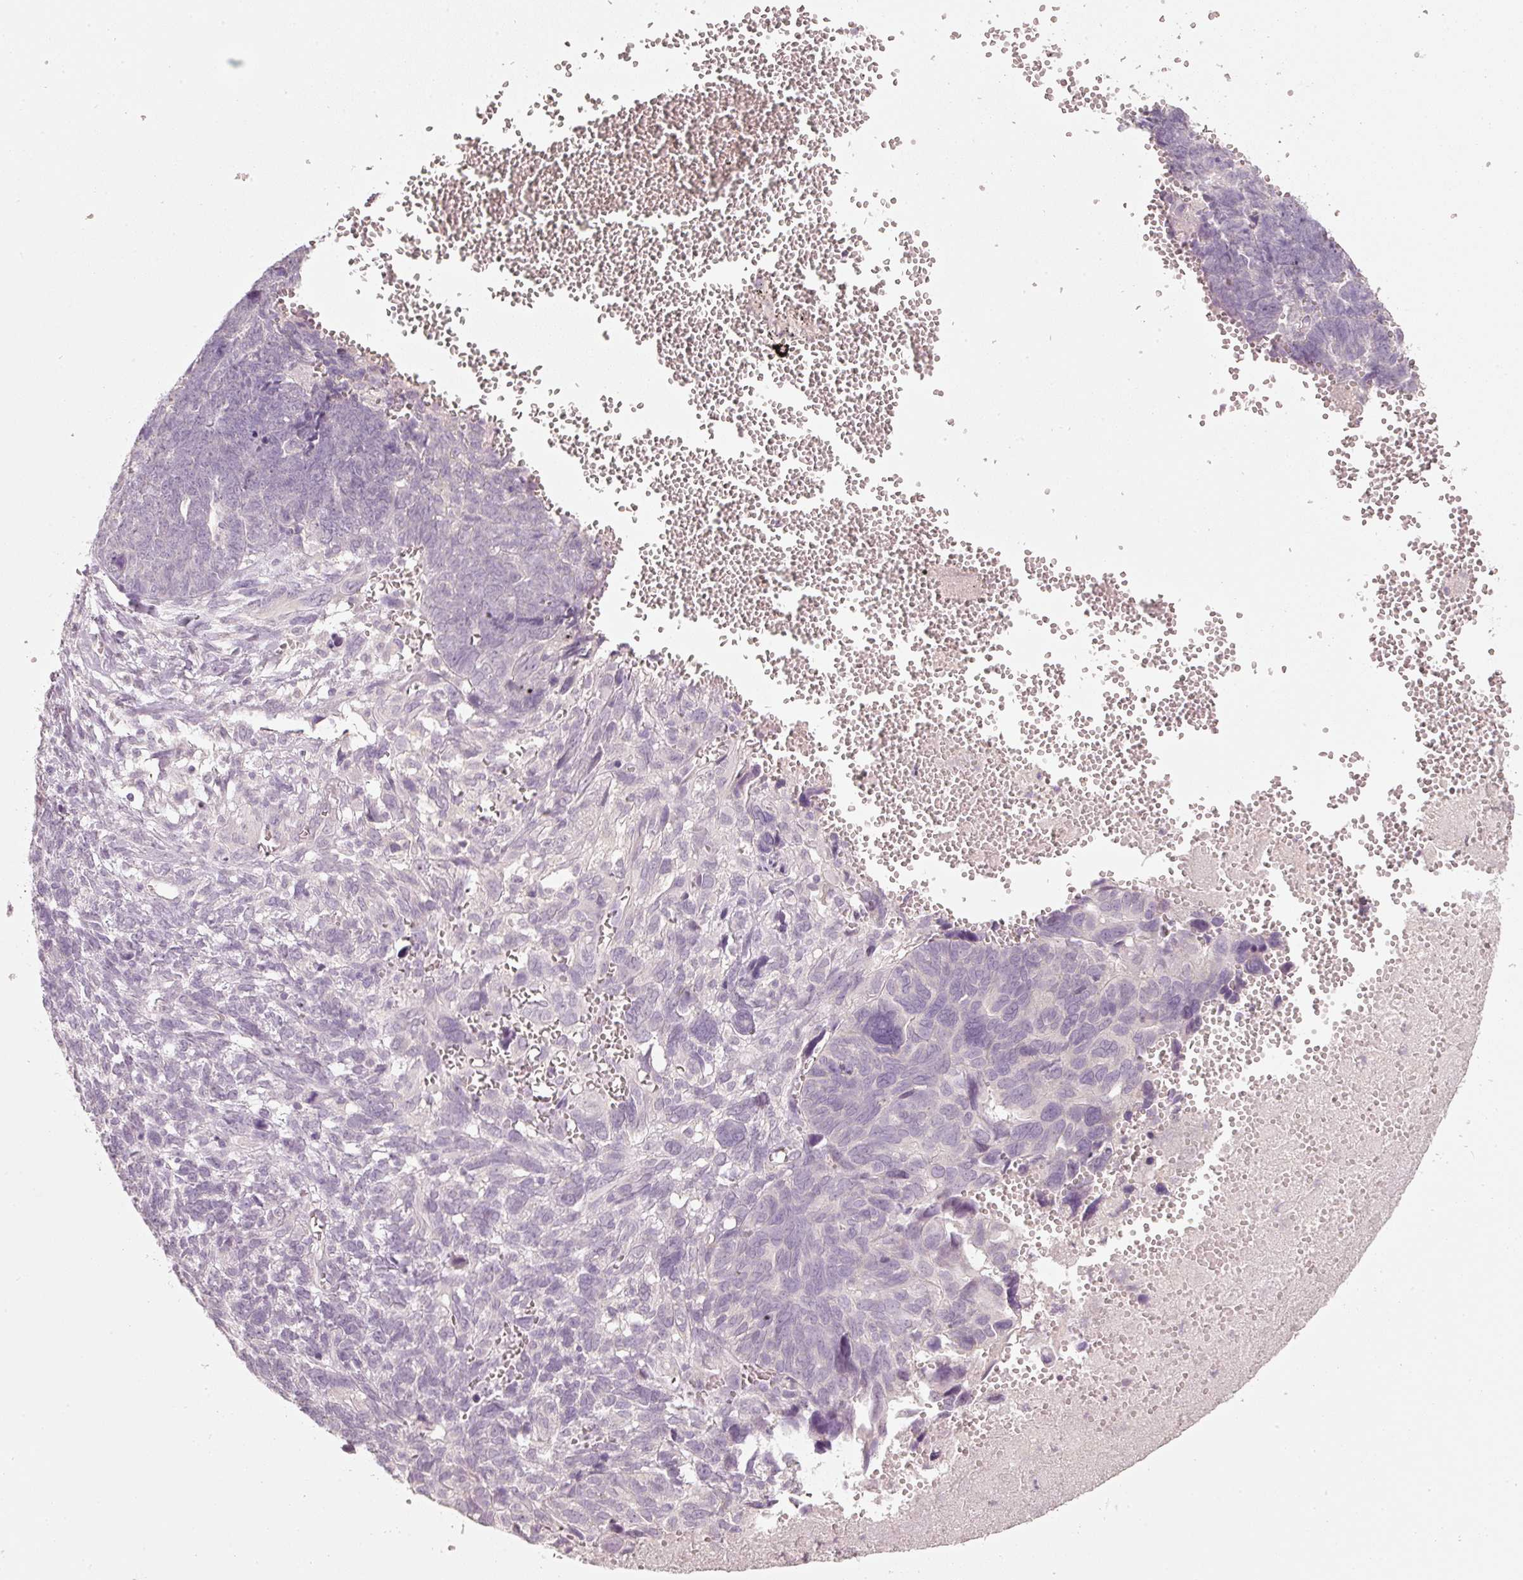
{"staining": {"intensity": "negative", "quantity": "none", "location": "none"}, "tissue": "ovarian cancer", "cell_type": "Tumor cells", "image_type": "cancer", "snomed": [{"axis": "morphology", "description": "Cystadenocarcinoma, serous, NOS"}, {"axis": "topography", "description": "Ovary"}], "caption": "Immunohistochemistry histopathology image of human ovarian serous cystadenocarcinoma stained for a protein (brown), which exhibits no positivity in tumor cells.", "gene": "STEAP1", "patient": {"sex": "female", "age": 79}}